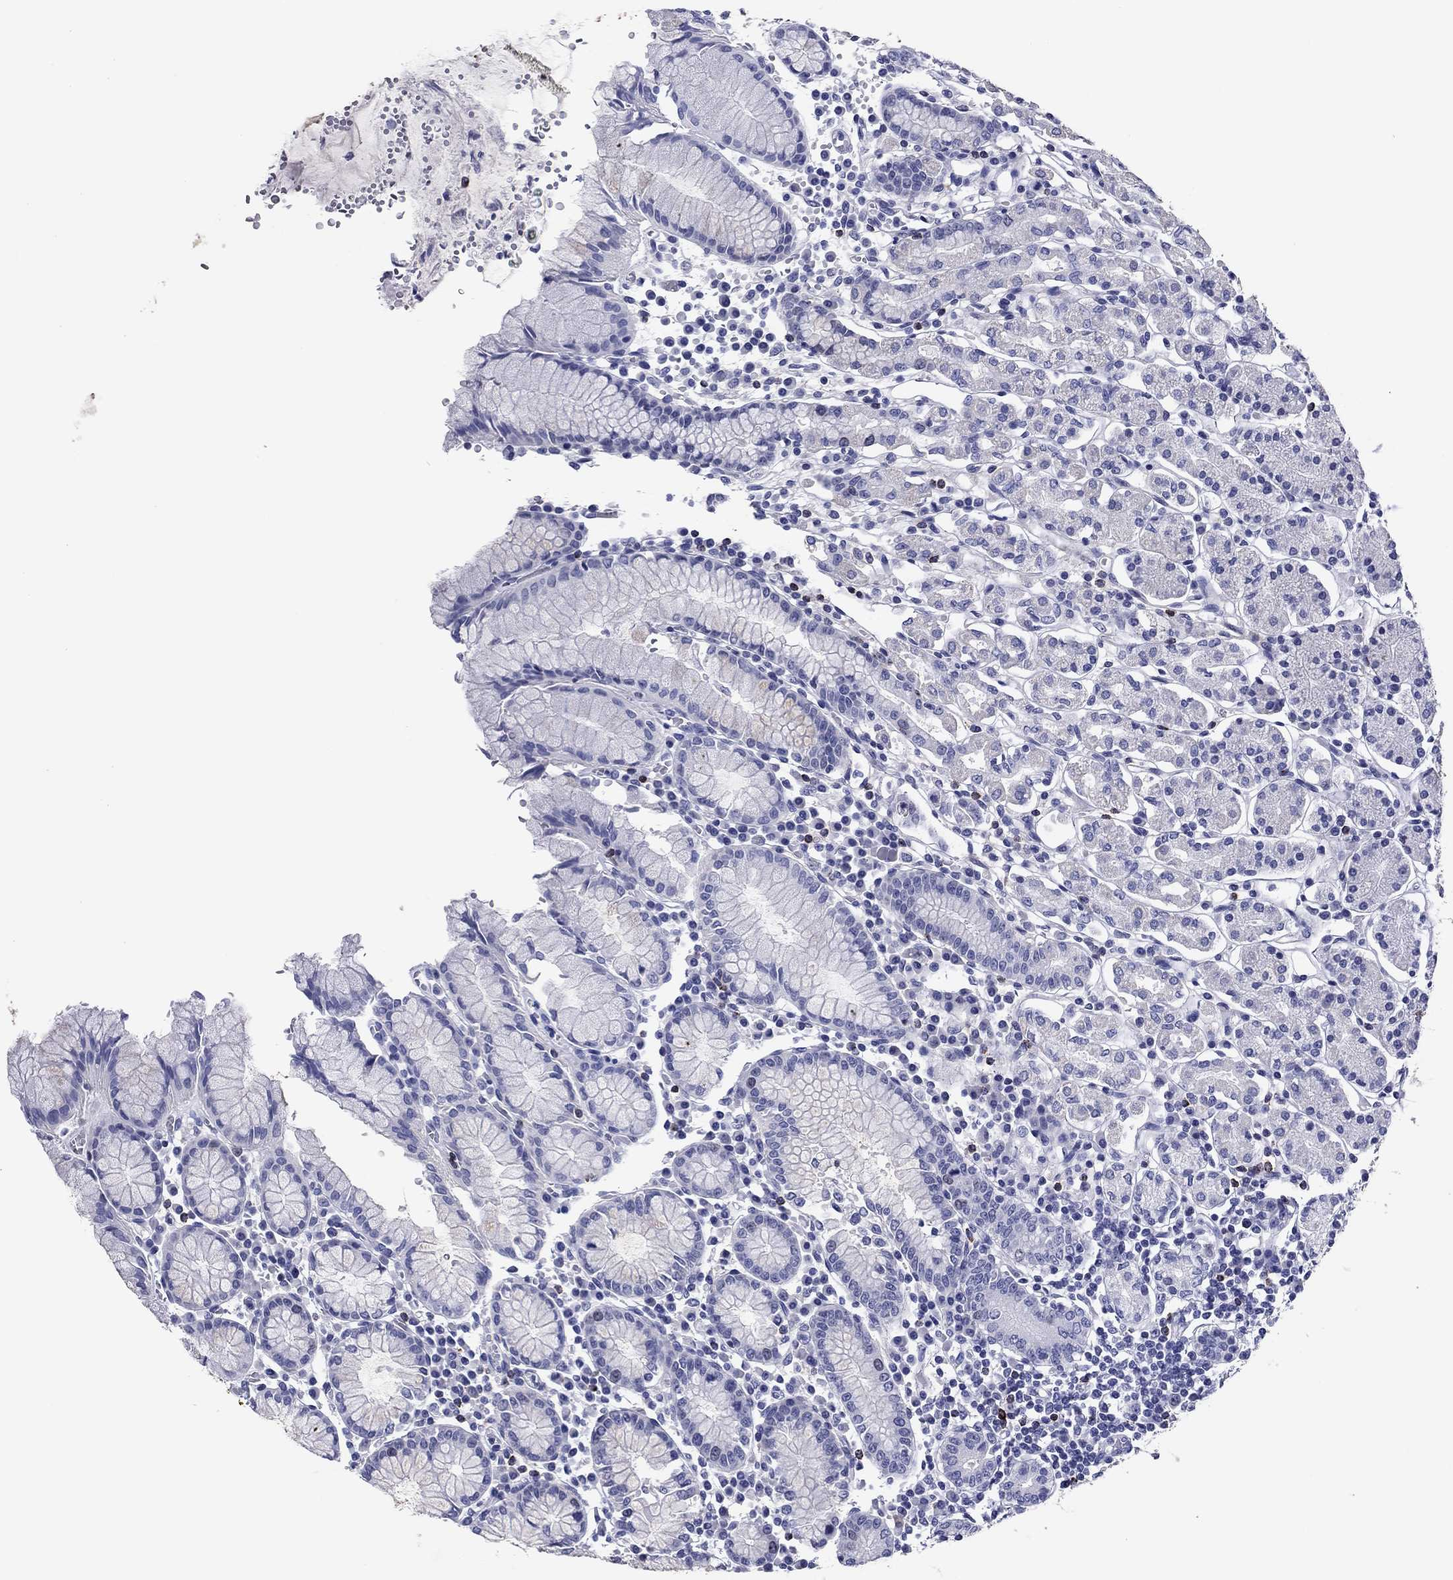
{"staining": {"intensity": "negative", "quantity": "none", "location": "none"}, "tissue": "stomach", "cell_type": "Glandular cells", "image_type": "normal", "snomed": [{"axis": "morphology", "description": "Normal tissue, NOS"}, {"axis": "topography", "description": "Stomach, upper"}, {"axis": "topography", "description": "Stomach"}], "caption": "The micrograph displays no staining of glandular cells in benign stomach.", "gene": "GZMK", "patient": {"sex": "male", "age": 62}}